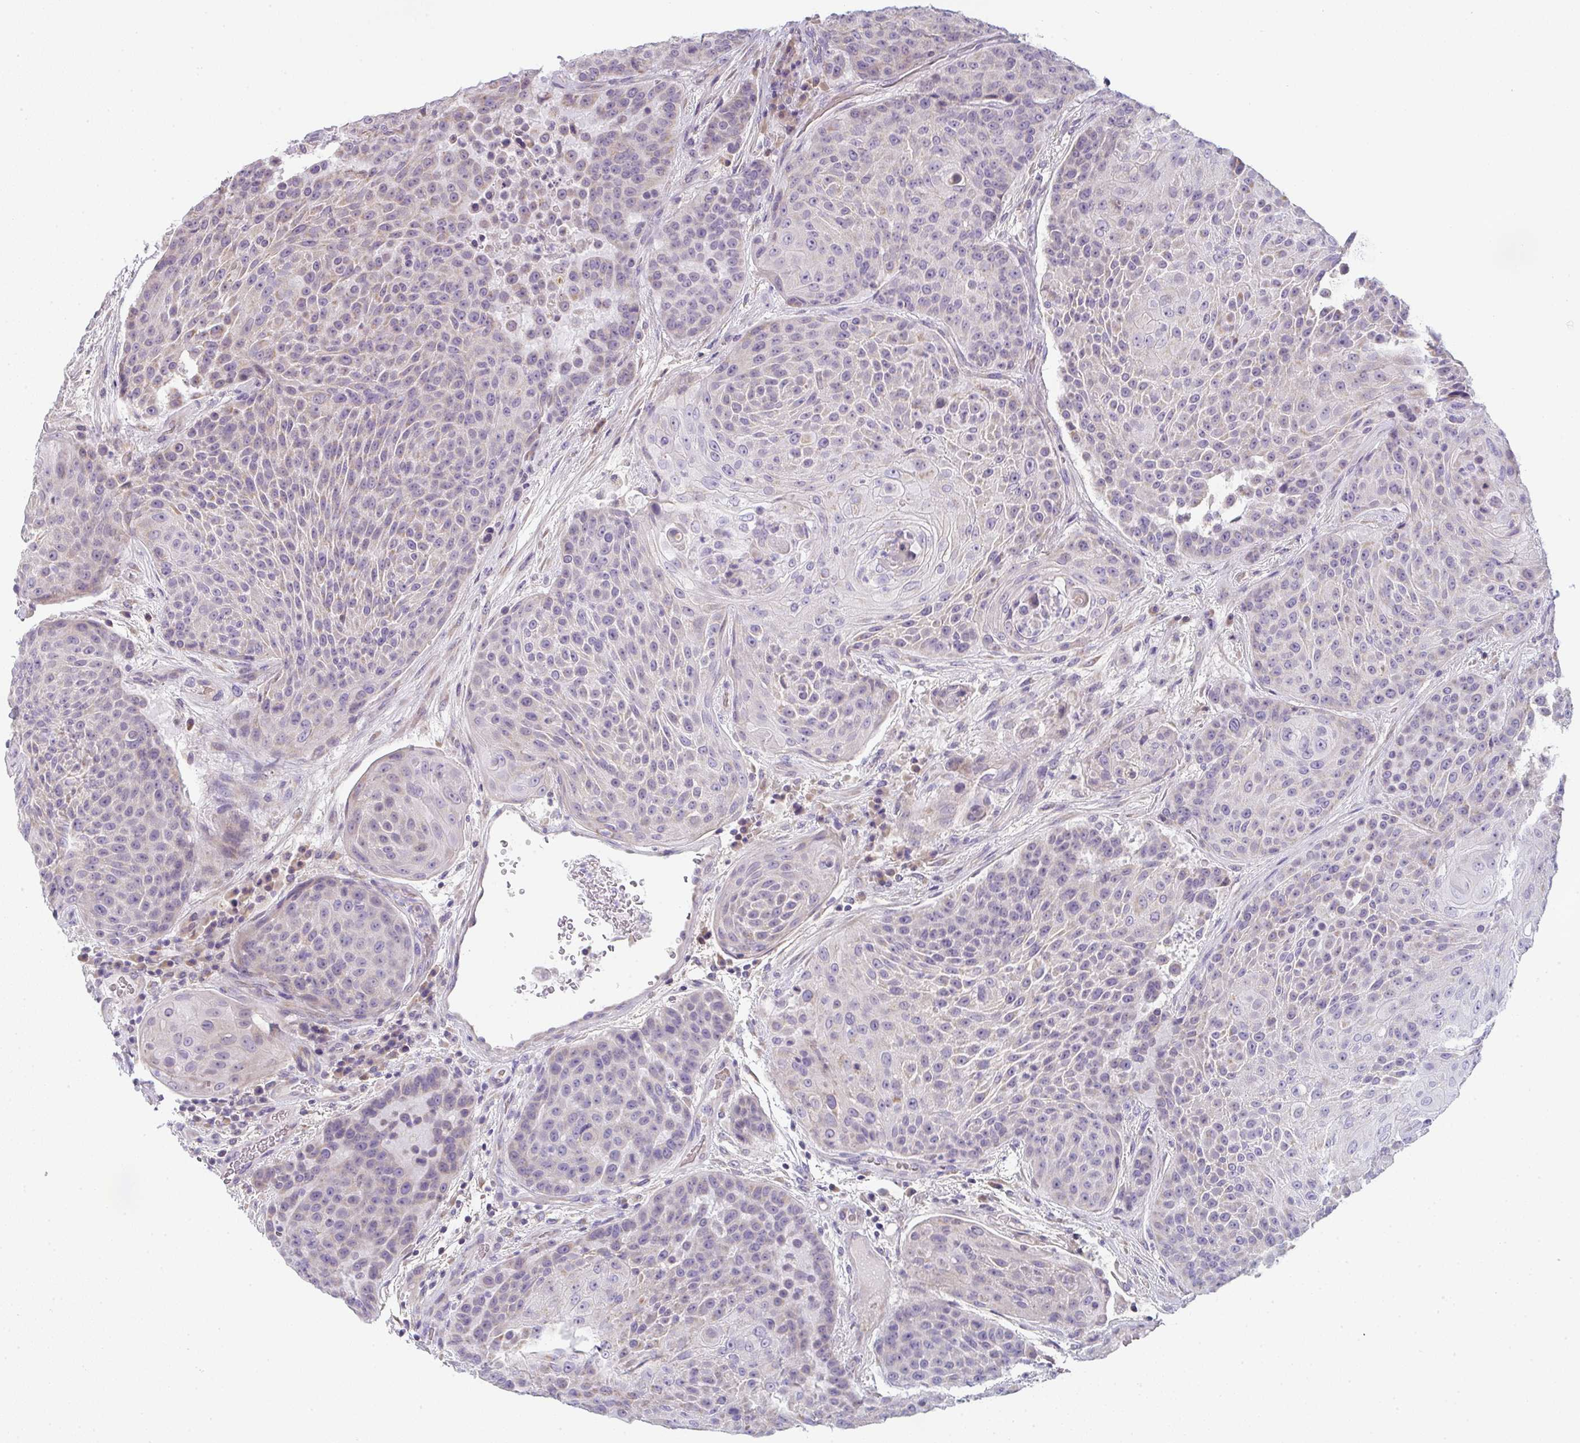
{"staining": {"intensity": "moderate", "quantity": "25%-75%", "location": "cytoplasmic/membranous"}, "tissue": "urothelial cancer", "cell_type": "Tumor cells", "image_type": "cancer", "snomed": [{"axis": "morphology", "description": "Urothelial carcinoma, High grade"}, {"axis": "topography", "description": "Urinary bladder"}], "caption": "A high-resolution histopathology image shows immunohistochemistry staining of urothelial carcinoma (high-grade), which shows moderate cytoplasmic/membranous positivity in about 25%-75% of tumor cells.", "gene": "CACNA1S", "patient": {"sex": "female", "age": 63}}